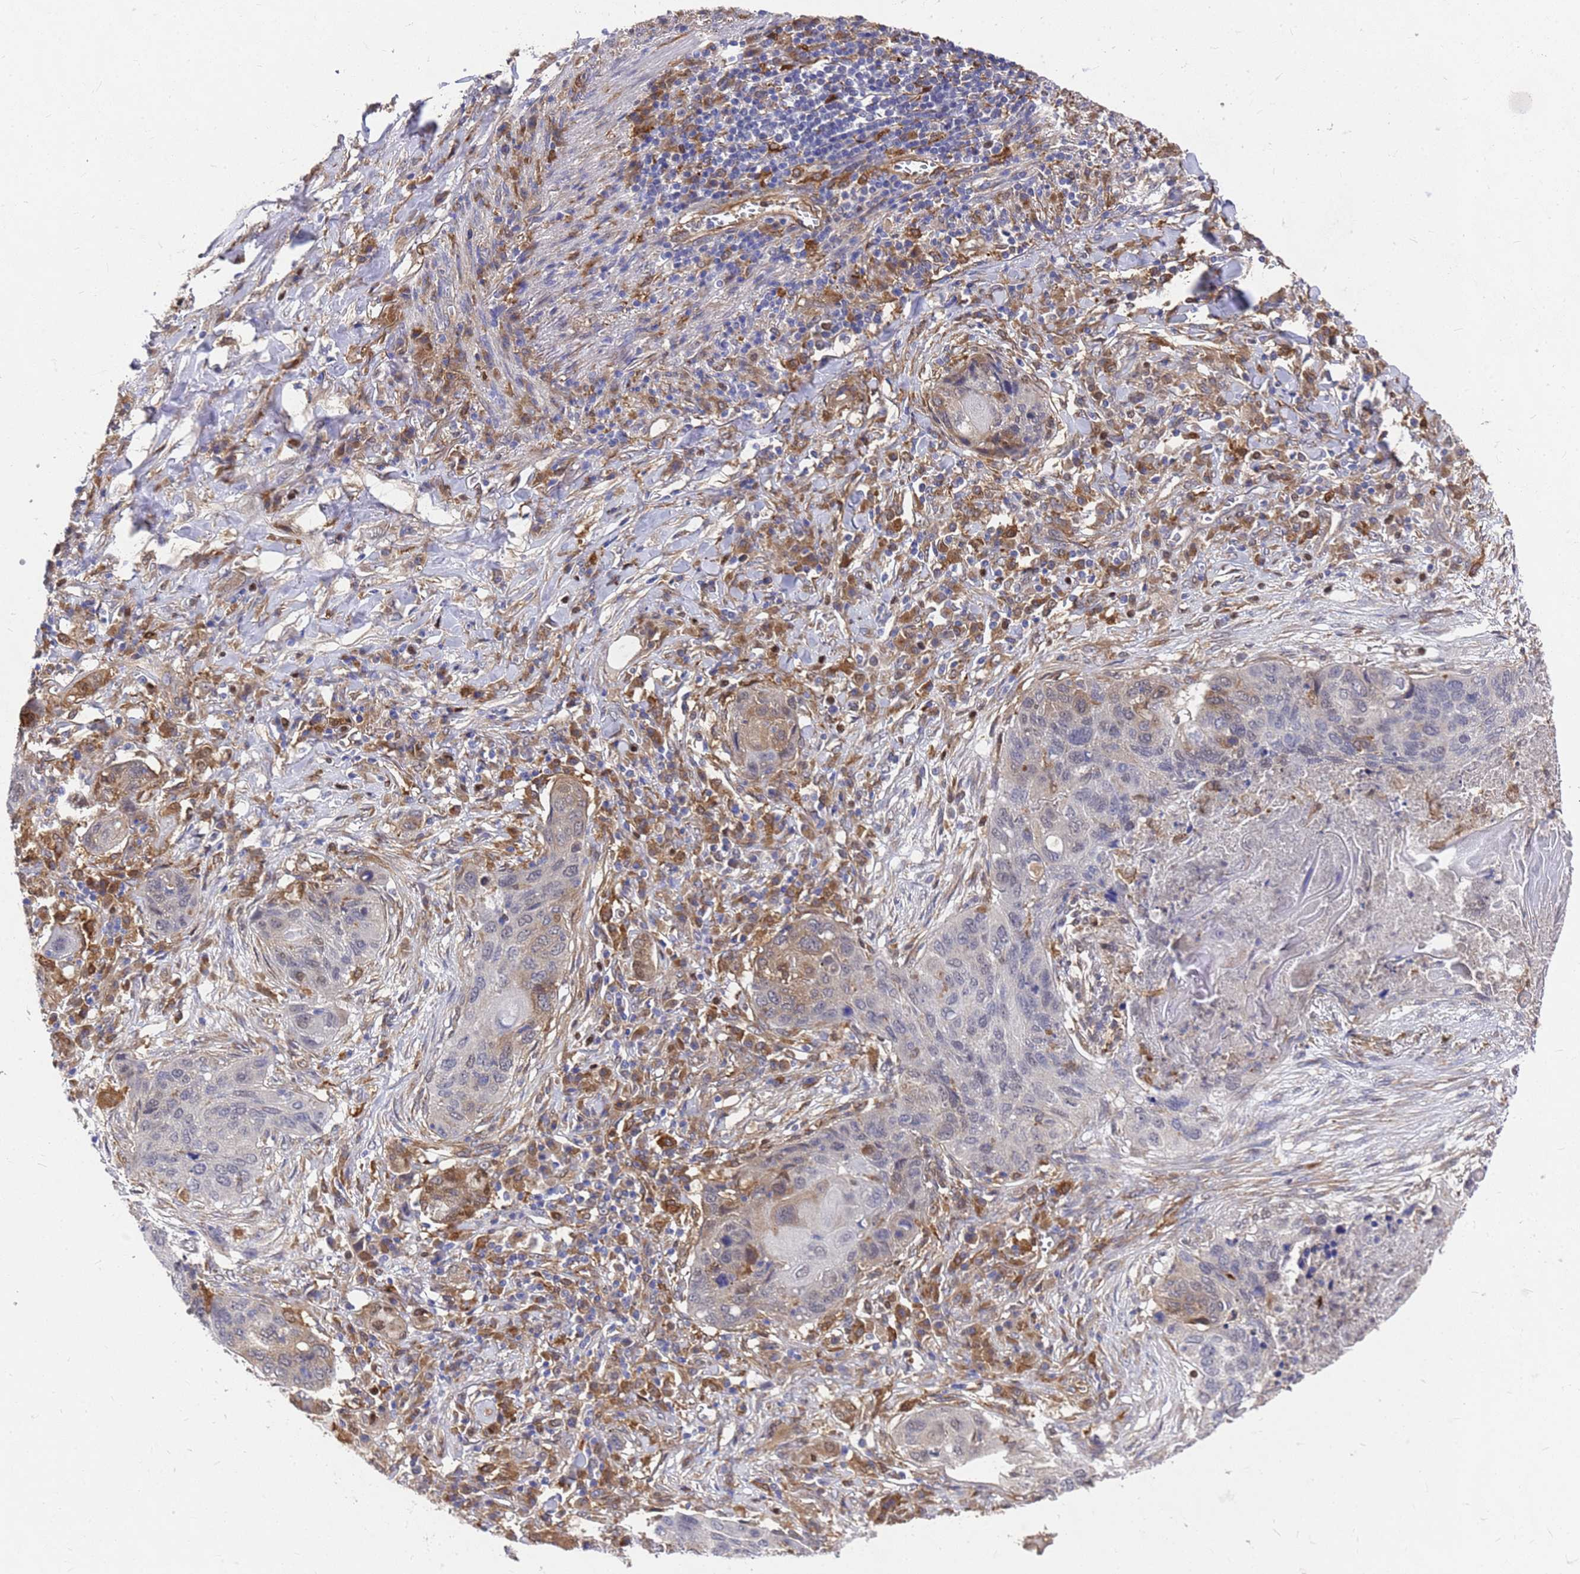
{"staining": {"intensity": "negative", "quantity": "none", "location": "none"}, "tissue": "lung cancer", "cell_type": "Tumor cells", "image_type": "cancer", "snomed": [{"axis": "morphology", "description": "Squamous cell carcinoma, NOS"}, {"axis": "topography", "description": "Lung"}], "caption": "Immunohistochemical staining of lung squamous cell carcinoma reveals no significant positivity in tumor cells. (Immunohistochemistry, brightfield microscopy, high magnification).", "gene": "SLC35E2B", "patient": {"sex": "female", "age": 63}}